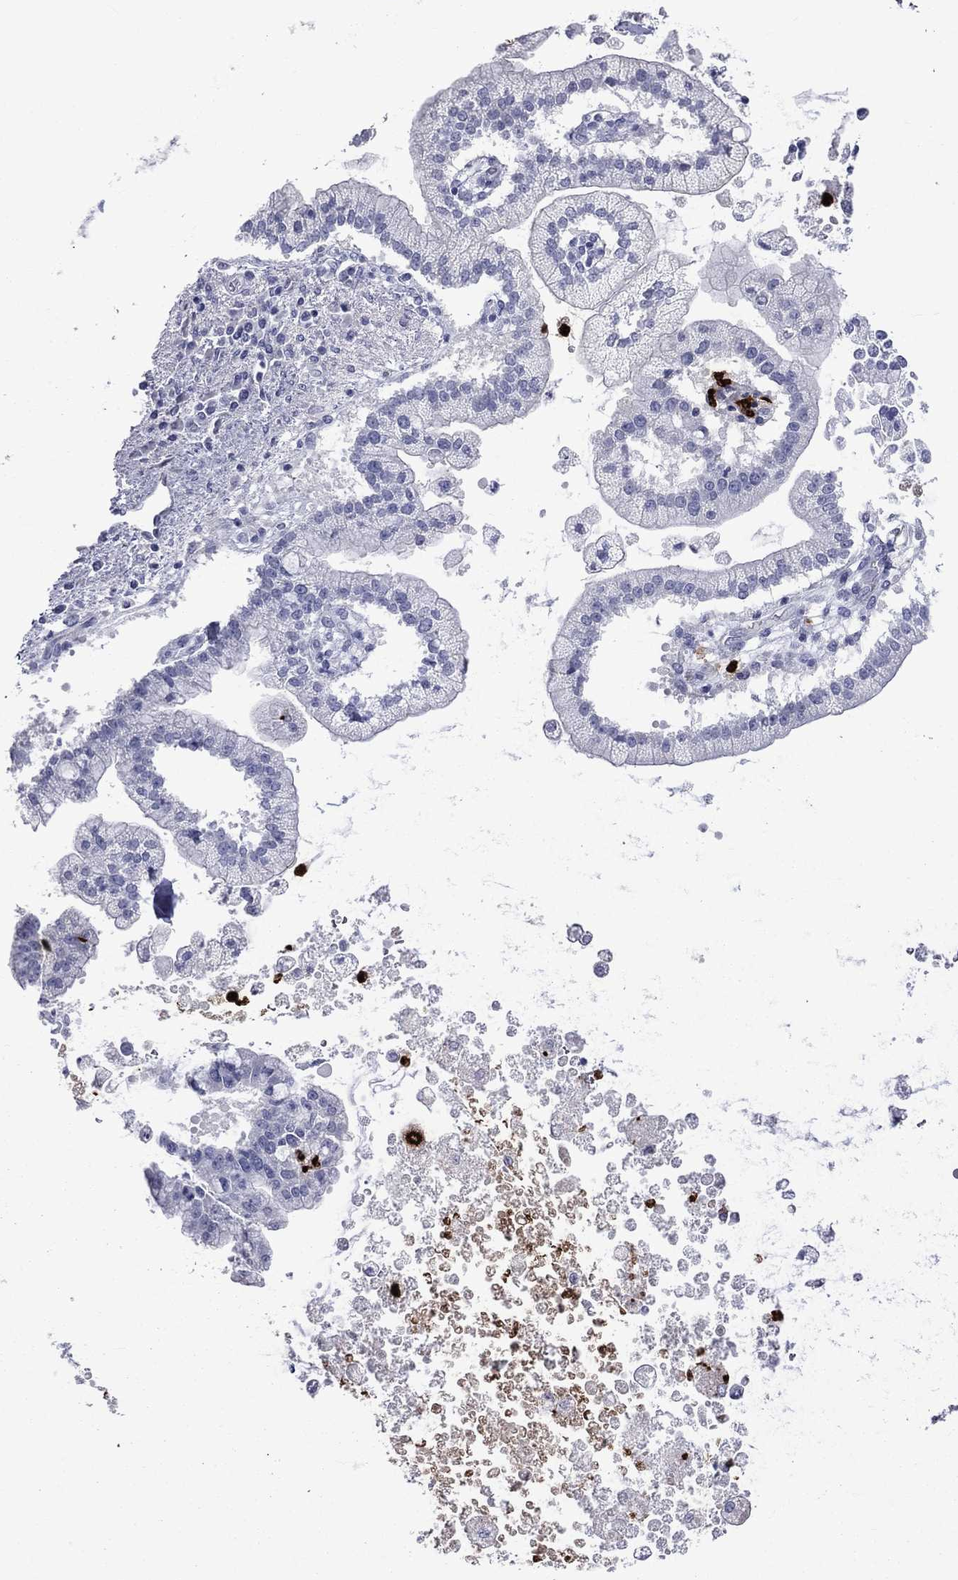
{"staining": {"intensity": "negative", "quantity": "none", "location": "none"}, "tissue": "liver cancer", "cell_type": "Tumor cells", "image_type": "cancer", "snomed": [{"axis": "morphology", "description": "Cholangiocarcinoma"}, {"axis": "topography", "description": "Liver"}], "caption": "A histopathology image of liver cancer stained for a protein exhibits no brown staining in tumor cells. Brightfield microscopy of immunohistochemistry stained with DAB (brown) and hematoxylin (blue), captured at high magnification.", "gene": "ELANE", "patient": {"sex": "male", "age": 50}}